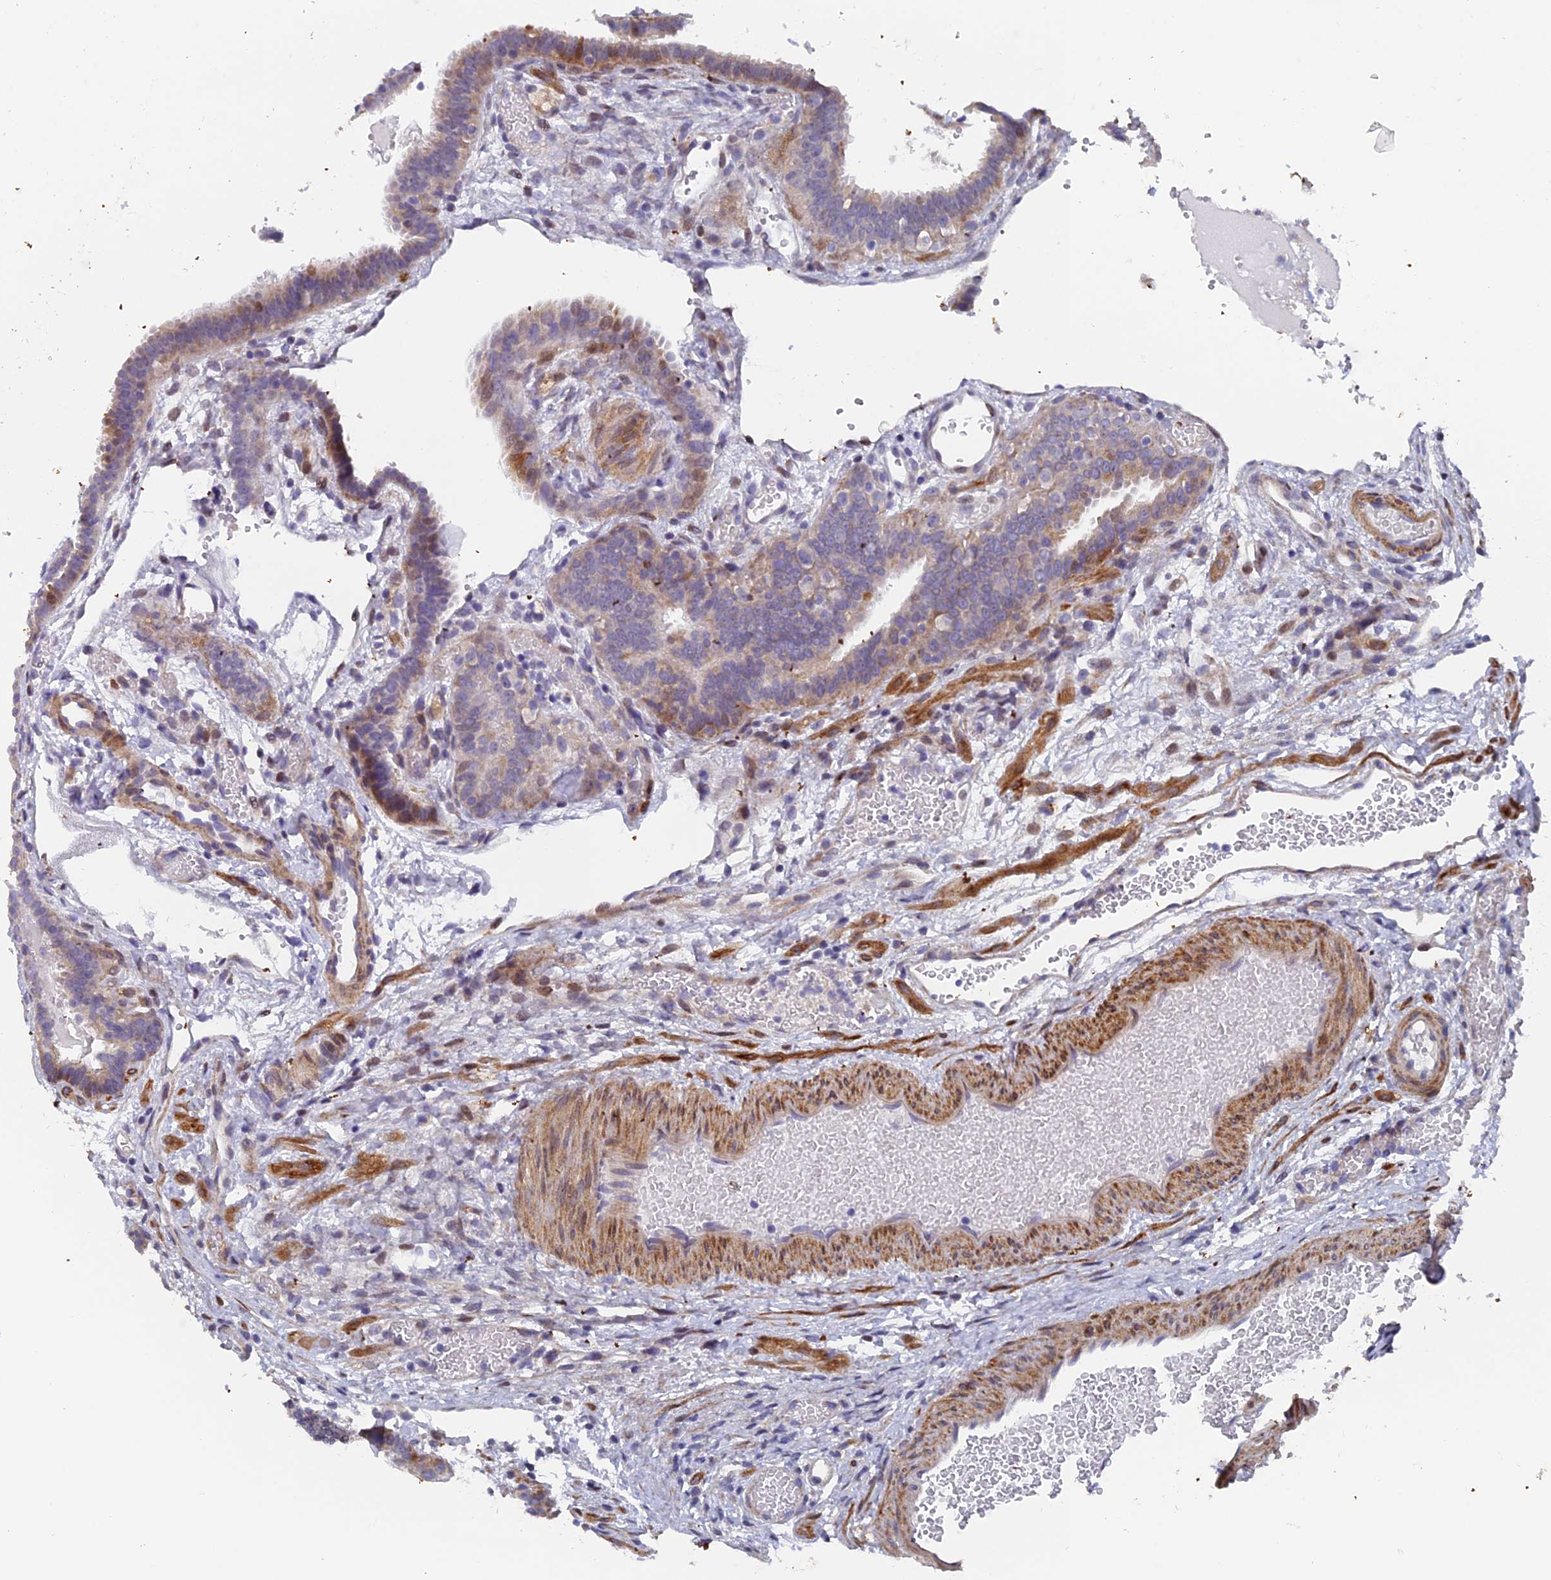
{"staining": {"intensity": "weak", "quantity": "<25%", "location": "cytoplasmic/membranous,nuclear"}, "tissue": "fallopian tube", "cell_type": "Glandular cells", "image_type": "normal", "snomed": [{"axis": "morphology", "description": "Normal tissue, NOS"}, {"axis": "topography", "description": "Fallopian tube"}], "caption": "This photomicrograph is of unremarkable fallopian tube stained with IHC to label a protein in brown with the nuclei are counter-stained blue. There is no positivity in glandular cells. Nuclei are stained in blue.", "gene": "RAB28", "patient": {"sex": "female", "age": 37}}